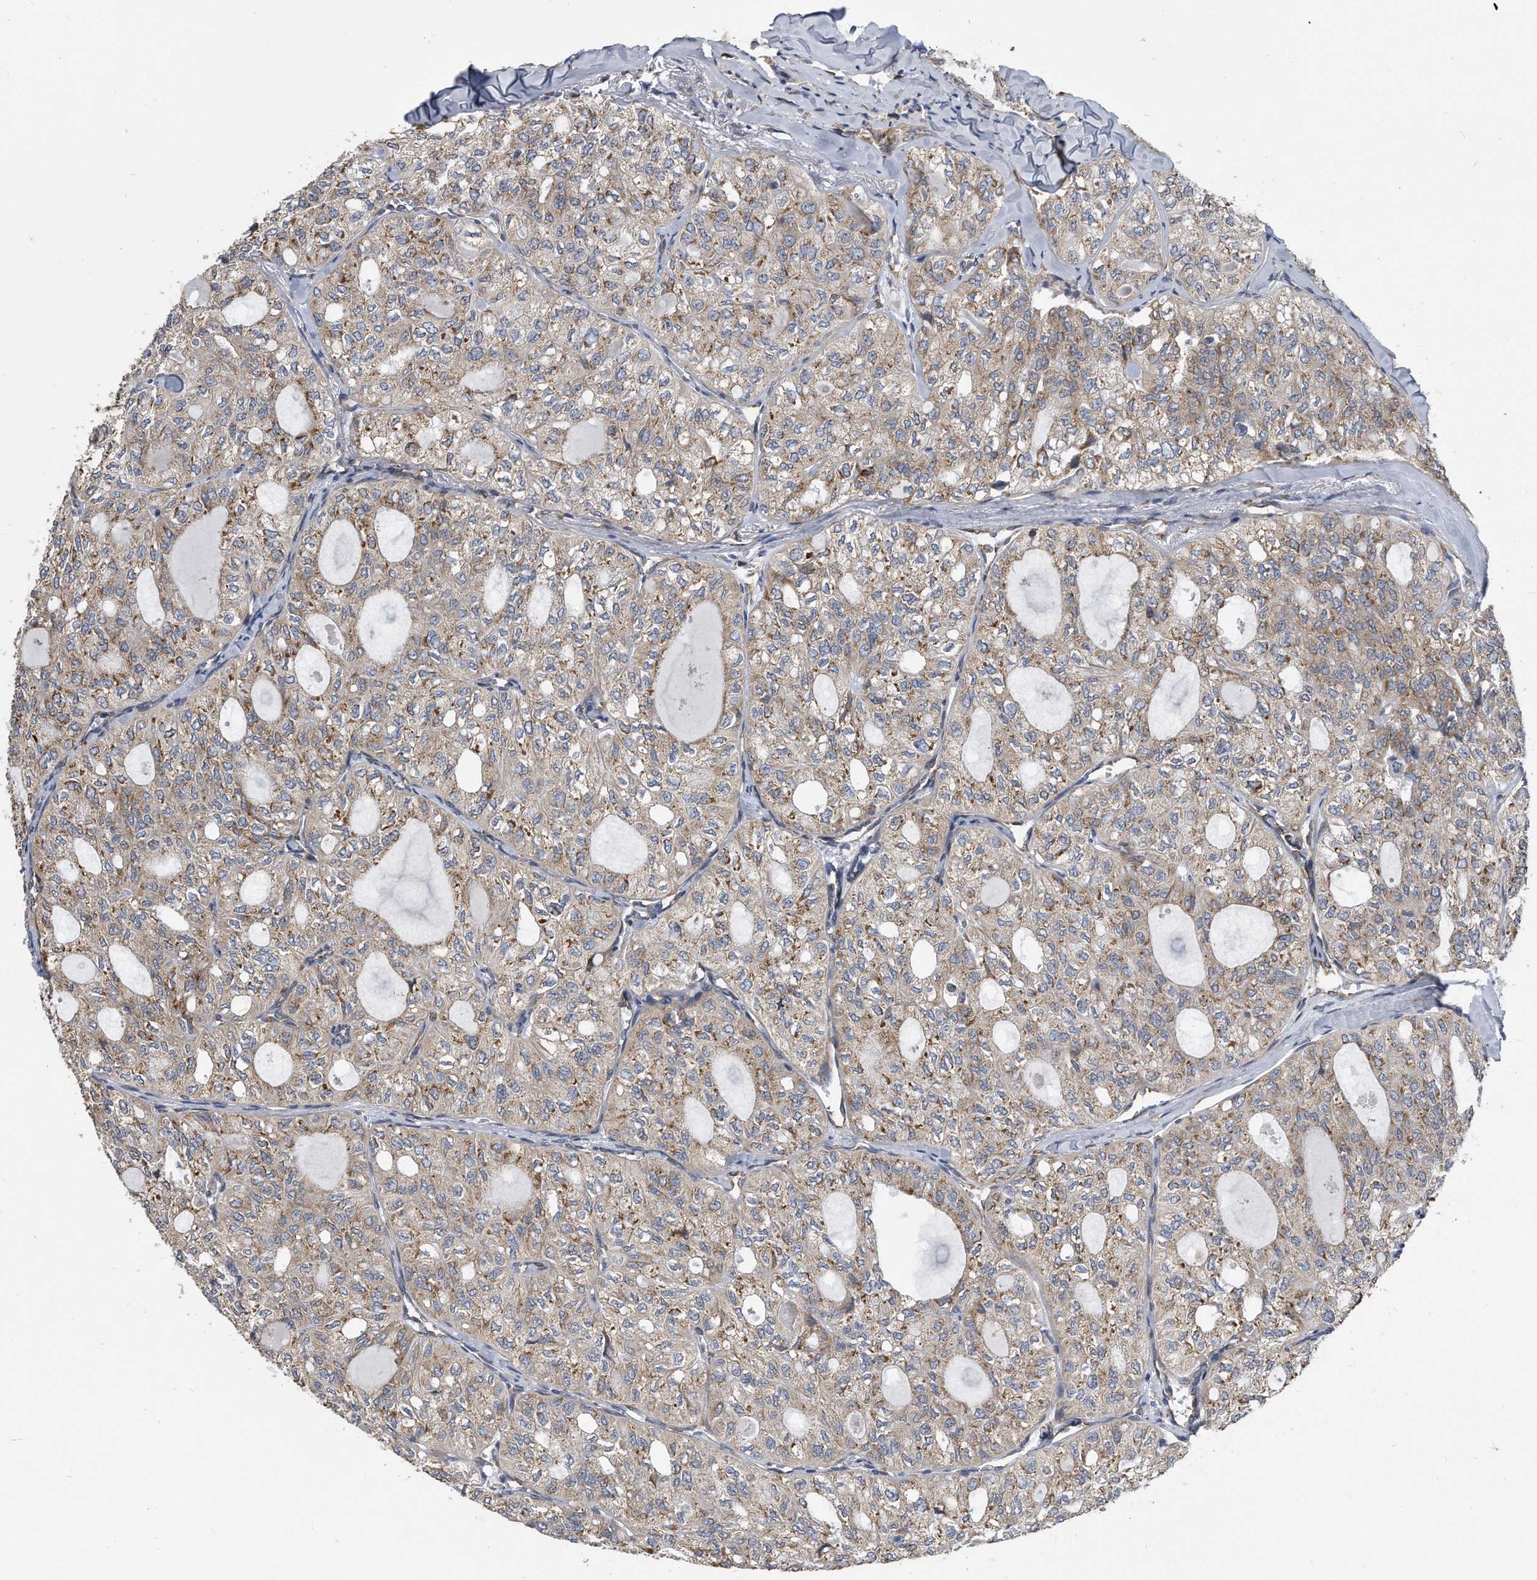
{"staining": {"intensity": "moderate", "quantity": "25%-75%", "location": "cytoplasmic/membranous"}, "tissue": "thyroid cancer", "cell_type": "Tumor cells", "image_type": "cancer", "snomed": [{"axis": "morphology", "description": "Follicular adenoma carcinoma, NOS"}, {"axis": "topography", "description": "Thyroid gland"}], "caption": "Immunohistochemical staining of thyroid follicular adenoma carcinoma displays moderate cytoplasmic/membranous protein expression in about 25%-75% of tumor cells.", "gene": "CCDC47", "patient": {"sex": "male", "age": 75}}